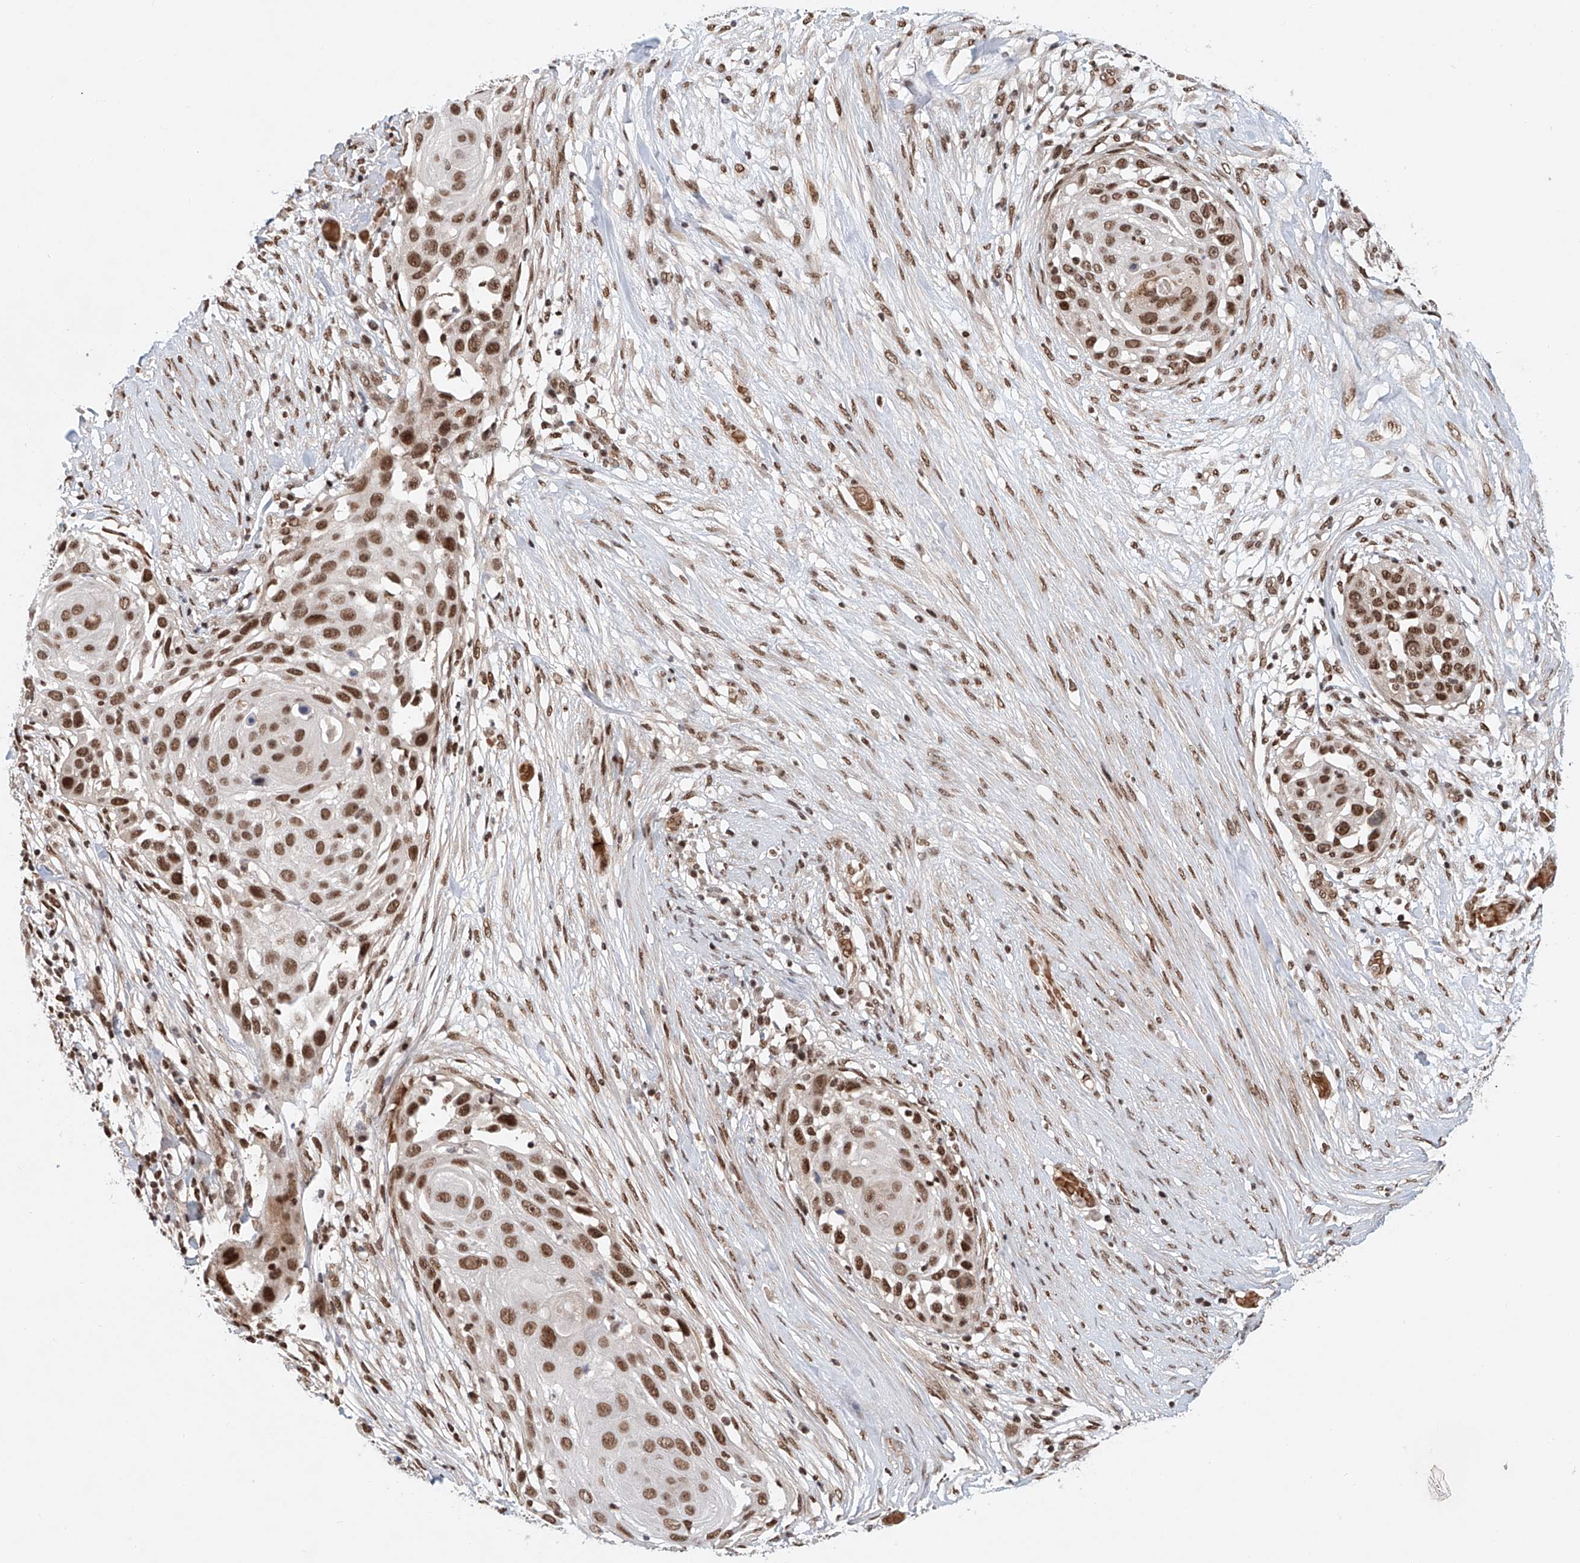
{"staining": {"intensity": "moderate", "quantity": ">75%", "location": "nuclear"}, "tissue": "skin cancer", "cell_type": "Tumor cells", "image_type": "cancer", "snomed": [{"axis": "morphology", "description": "Squamous cell carcinoma, NOS"}, {"axis": "topography", "description": "Skin"}], "caption": "Immunohistochemical staining of human skin cancer (squamous cell carcinoma) demonstrates medium levels of moderate nuclear protein staining in approximately >75% of tumor cells. The staining was performed using DAB (3,3'-diaminobenzidine), with brown indicating positive protein expression. Nuclei are stained blue with hematoxylin.", "gene": "ZNF470", "patient": {"sex": "female", "age": 44}}